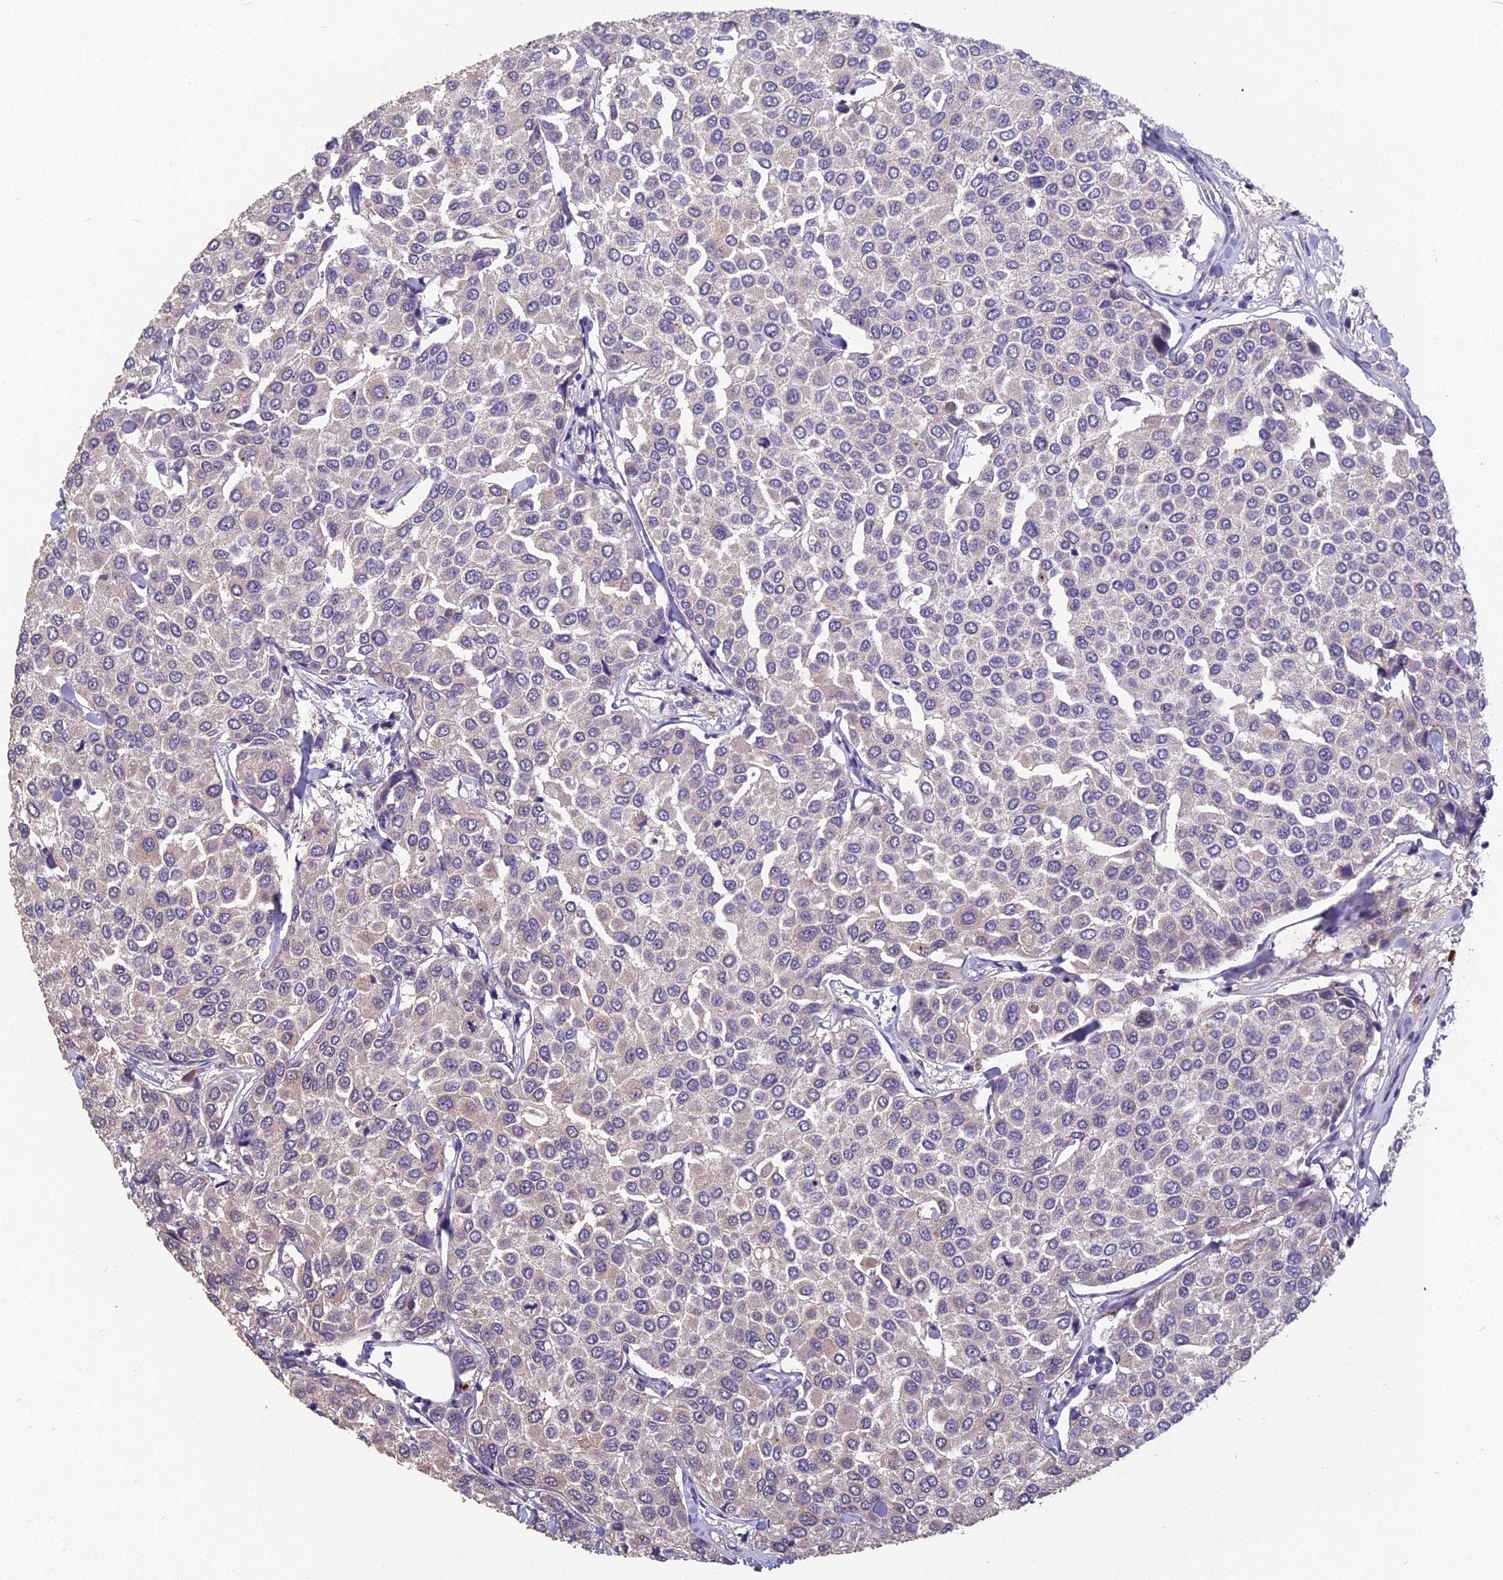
{"staining": {"intensity": "negative", "quantity": "none", "location": "none"}, "tissue": "breast cancer", "cell_type": "Tumor cells", "image_type": "cancer", "snomed": [{"axis": "morphology", "description": "Duct carcinoma"}, {"axis": "topography", "description": "Breast"}], "caption": "Breast cancer stained for a protein using immunohistochemistry (IHC) displays no staining tumor cells.", "gene": "CEACAM16", "patient": {"sex": "female", "age": 55}}